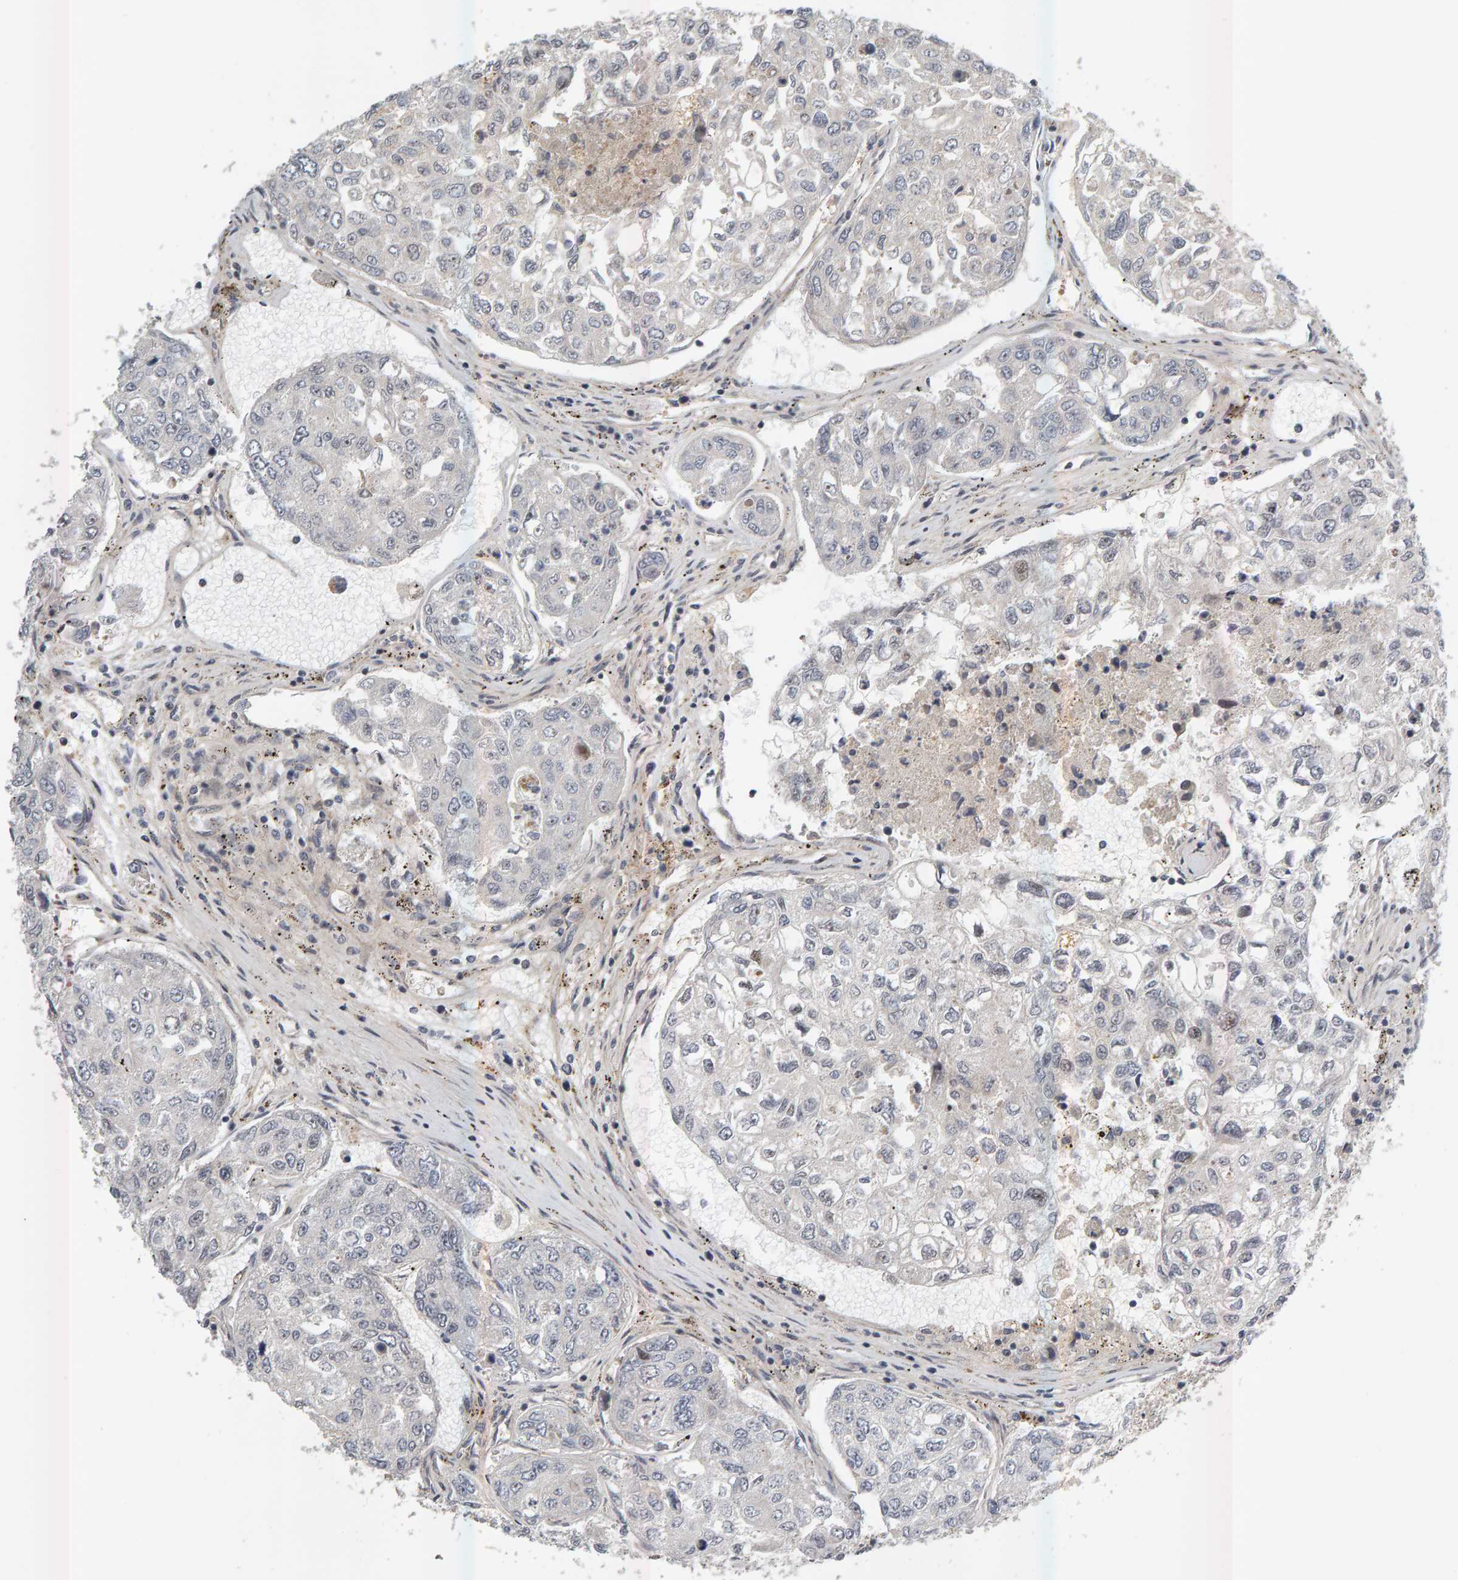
{"staining": {"intensity": "negative", "quantity": "none", "location": "none"}, "tissue": "urothelial cancer", "cell_type": "Tumor cells", "image_type": "cancer", "snomed": [{"axis": "morphology", "description": "Urothelial carcinoma, High grade"}, {"axis": "topography", "description": "Lymph node"}, {"axis": "topography", "description": "Urinary bladder"}], "caption": "Immunohistochemistry image of human urothelial cancer stained for a protein (brown), which demonstrates no expression in tumor cells.", "gene": "ZNF160", "patient": {"sex": "male", "age": 51}}